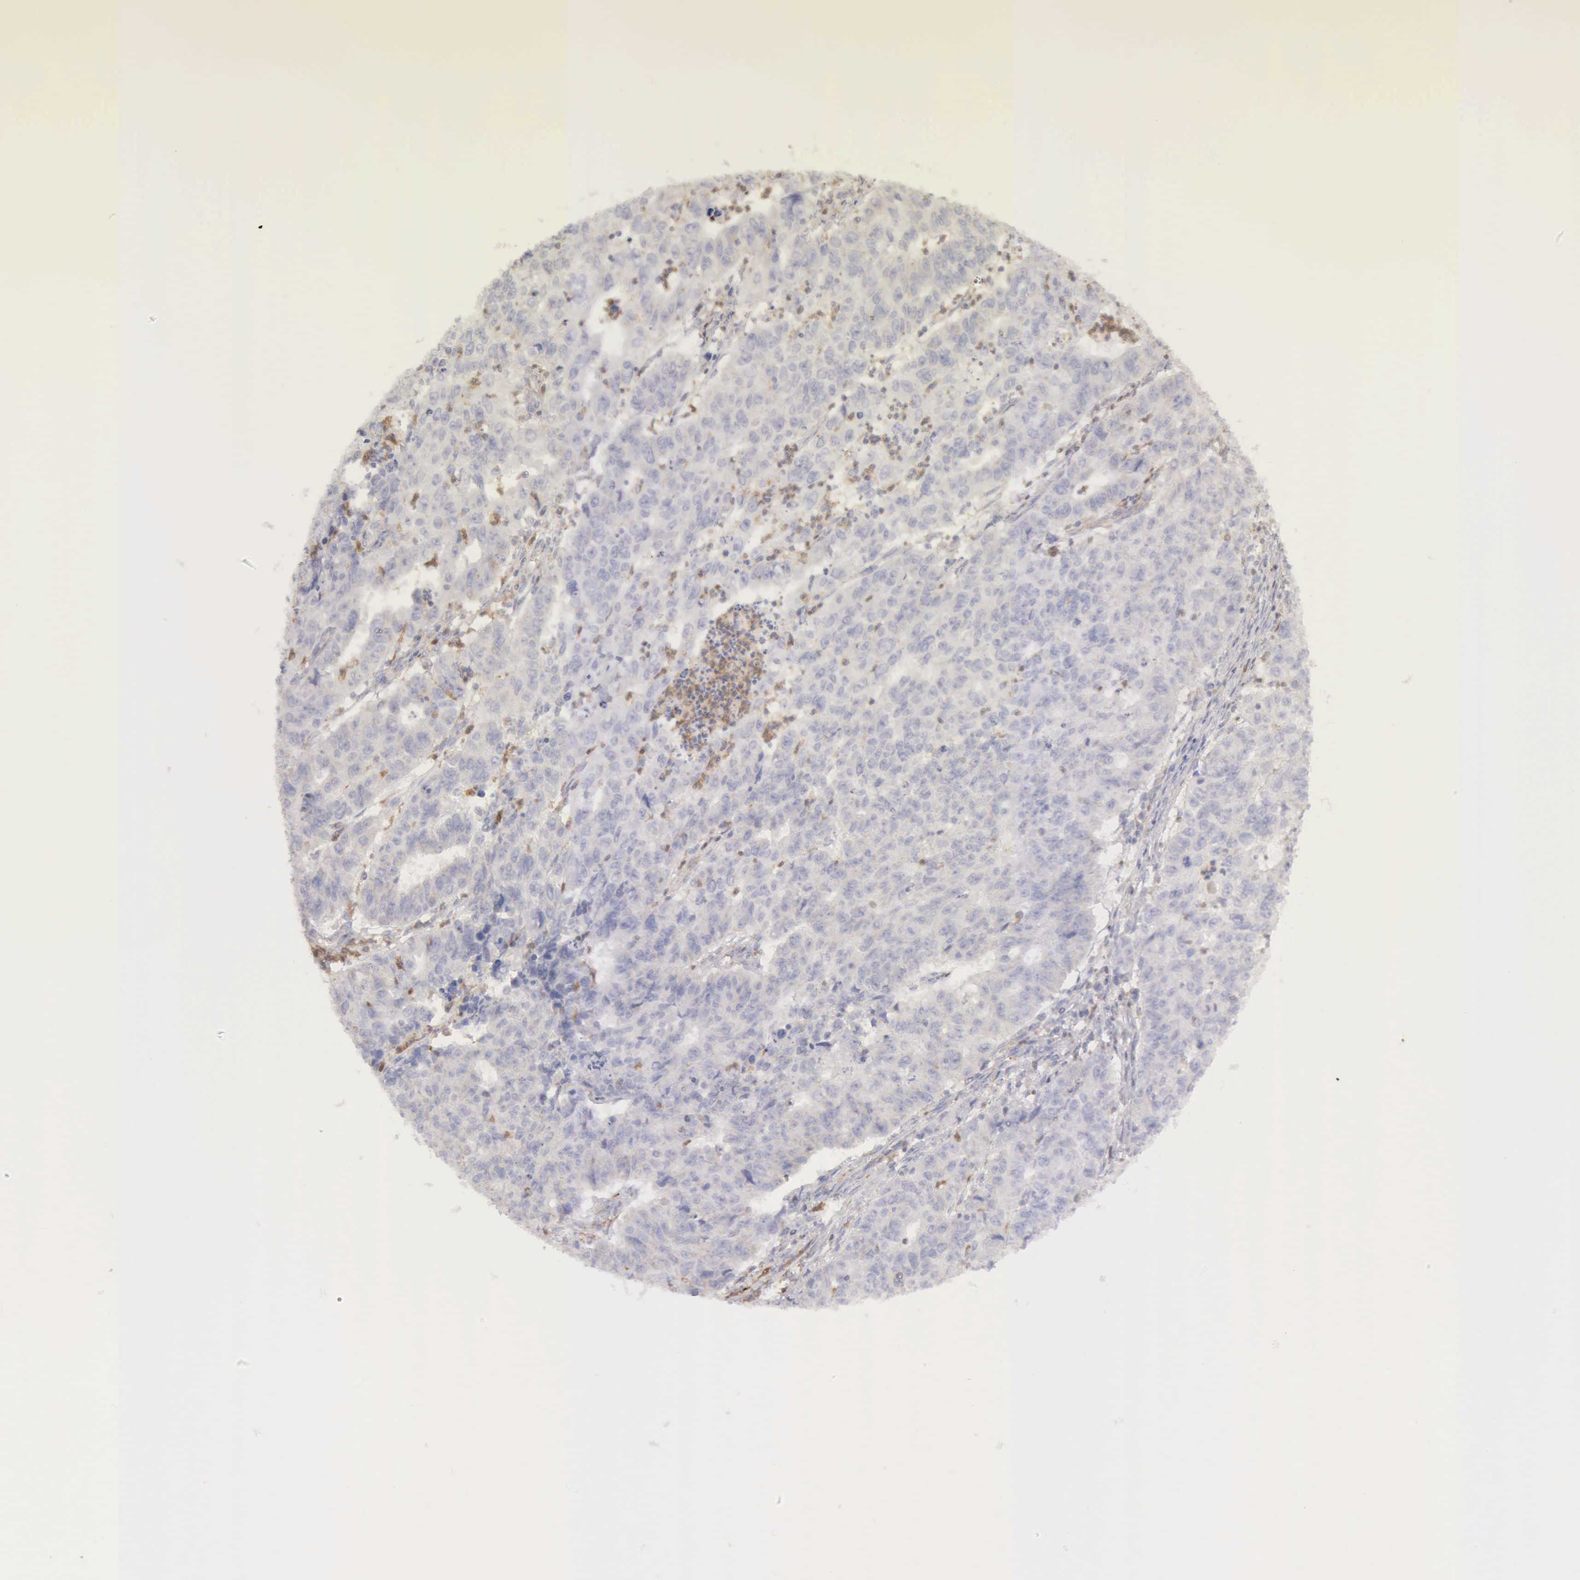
{"staining": {"intensity": "negative", "quantity": "none", "location": "none"}, "tissue": "endometrial cancer", "cell_type": "Tumor cells", "image_type": "cancer", "snomed": [{"axis": "morphology", "description": "Adenocarcinoma, NOS"}, {"axis": "topography", "description": "Endometrium"}], "caption": "High magnification brightfield microscopy of adenocarcinoma (endometrial) stained with DAB (3,3'-diaminobenzidine) (brown) and counterstained with hematoxylin (blue): tumor cells show no significant staining. (Stains: DAB (3,3'-diaminobenzidine) IHC with hematoxylin counter stain, Microscopy: brightfield microscopy at high magnification).", "gene": "ARHGAP4", "patient": {"sex": "female", "age": 42}}